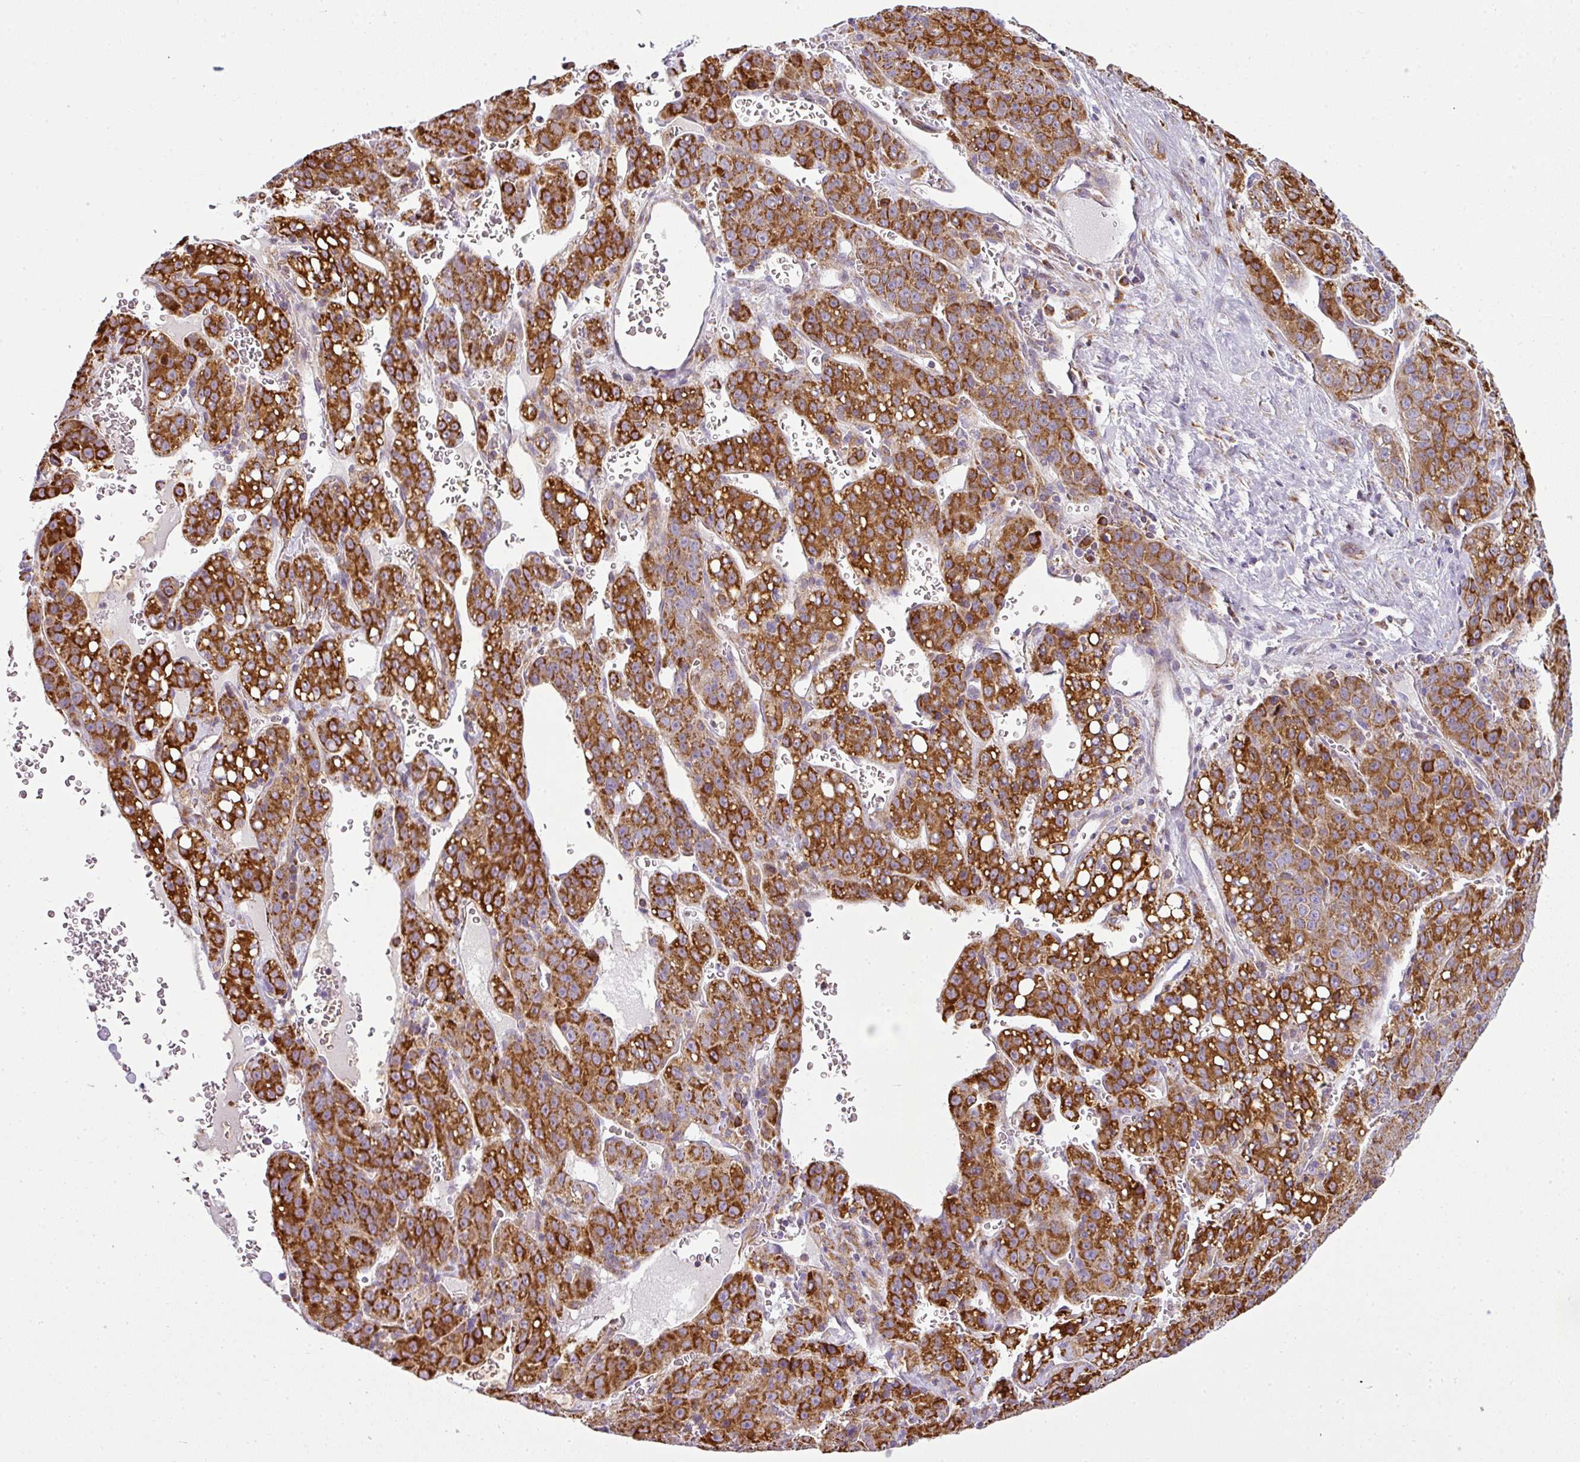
{"staining": {"intensity": "strong", "quantity": ">75%", "location": "cytoplasmic/membranous"}, "tissue": "liver cancer", "cell_type": "Tumor cells", "image_type": "cancer", "snomed": [{"axis": "morphology", "description": "Carcinoma, Hepatocellular, NOS"}, {"axis": "topography", "description": "Liver"}], "caption": "This histopathology image exhibits liver cancer stained with immunohistochemistry (IHC) to label a protein in brown. The cytoplasmic/membranous of tumor cells show strong positivity for the protein. Nuclei are counter-stained blue.", "gene": "ANKRD18A", "patient": {"sex": "female", "age": 53}}